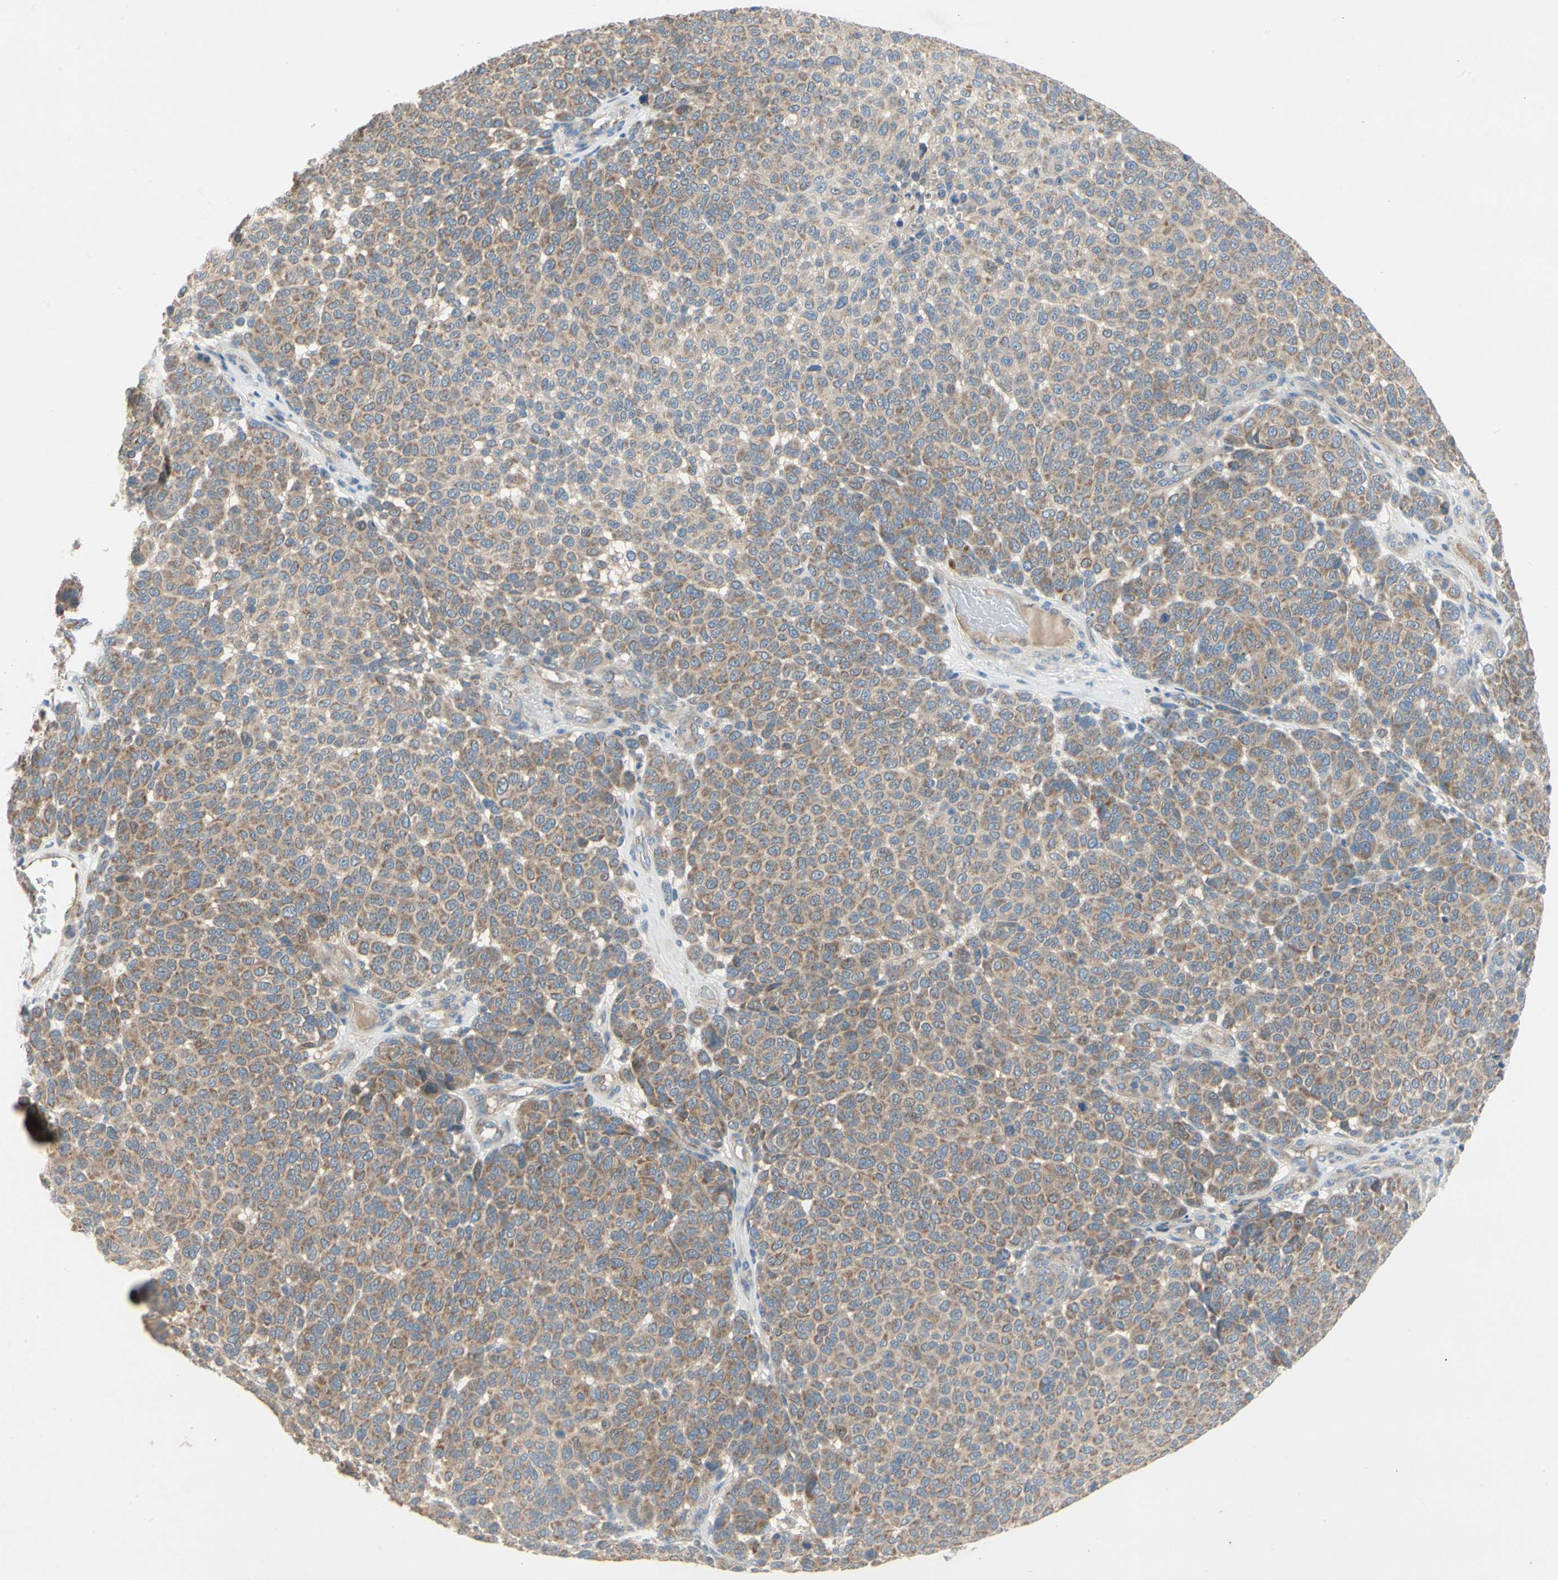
{"staining": {"intensity": "weak", "quantity": ">75%", "location": "cytoplasmic/membranous"}, "tissue": "melanoma", "cell_type": "Tumor cells", "image_type": "cancer", "snomed": [{"axis": "morphology", "description": "Malignant melanoma, NOS"}, {"axis": "topography", "description": "Skin"}], "caption": "Immunohistochemistry (IHC) (DAB) staining of melanoma demonstrates weak cytoplasmic/membranous protein staining in about >75% of tumor cells.", "gene": "KLHDC8B", "patient": {"sex": "male", "age": 59}}